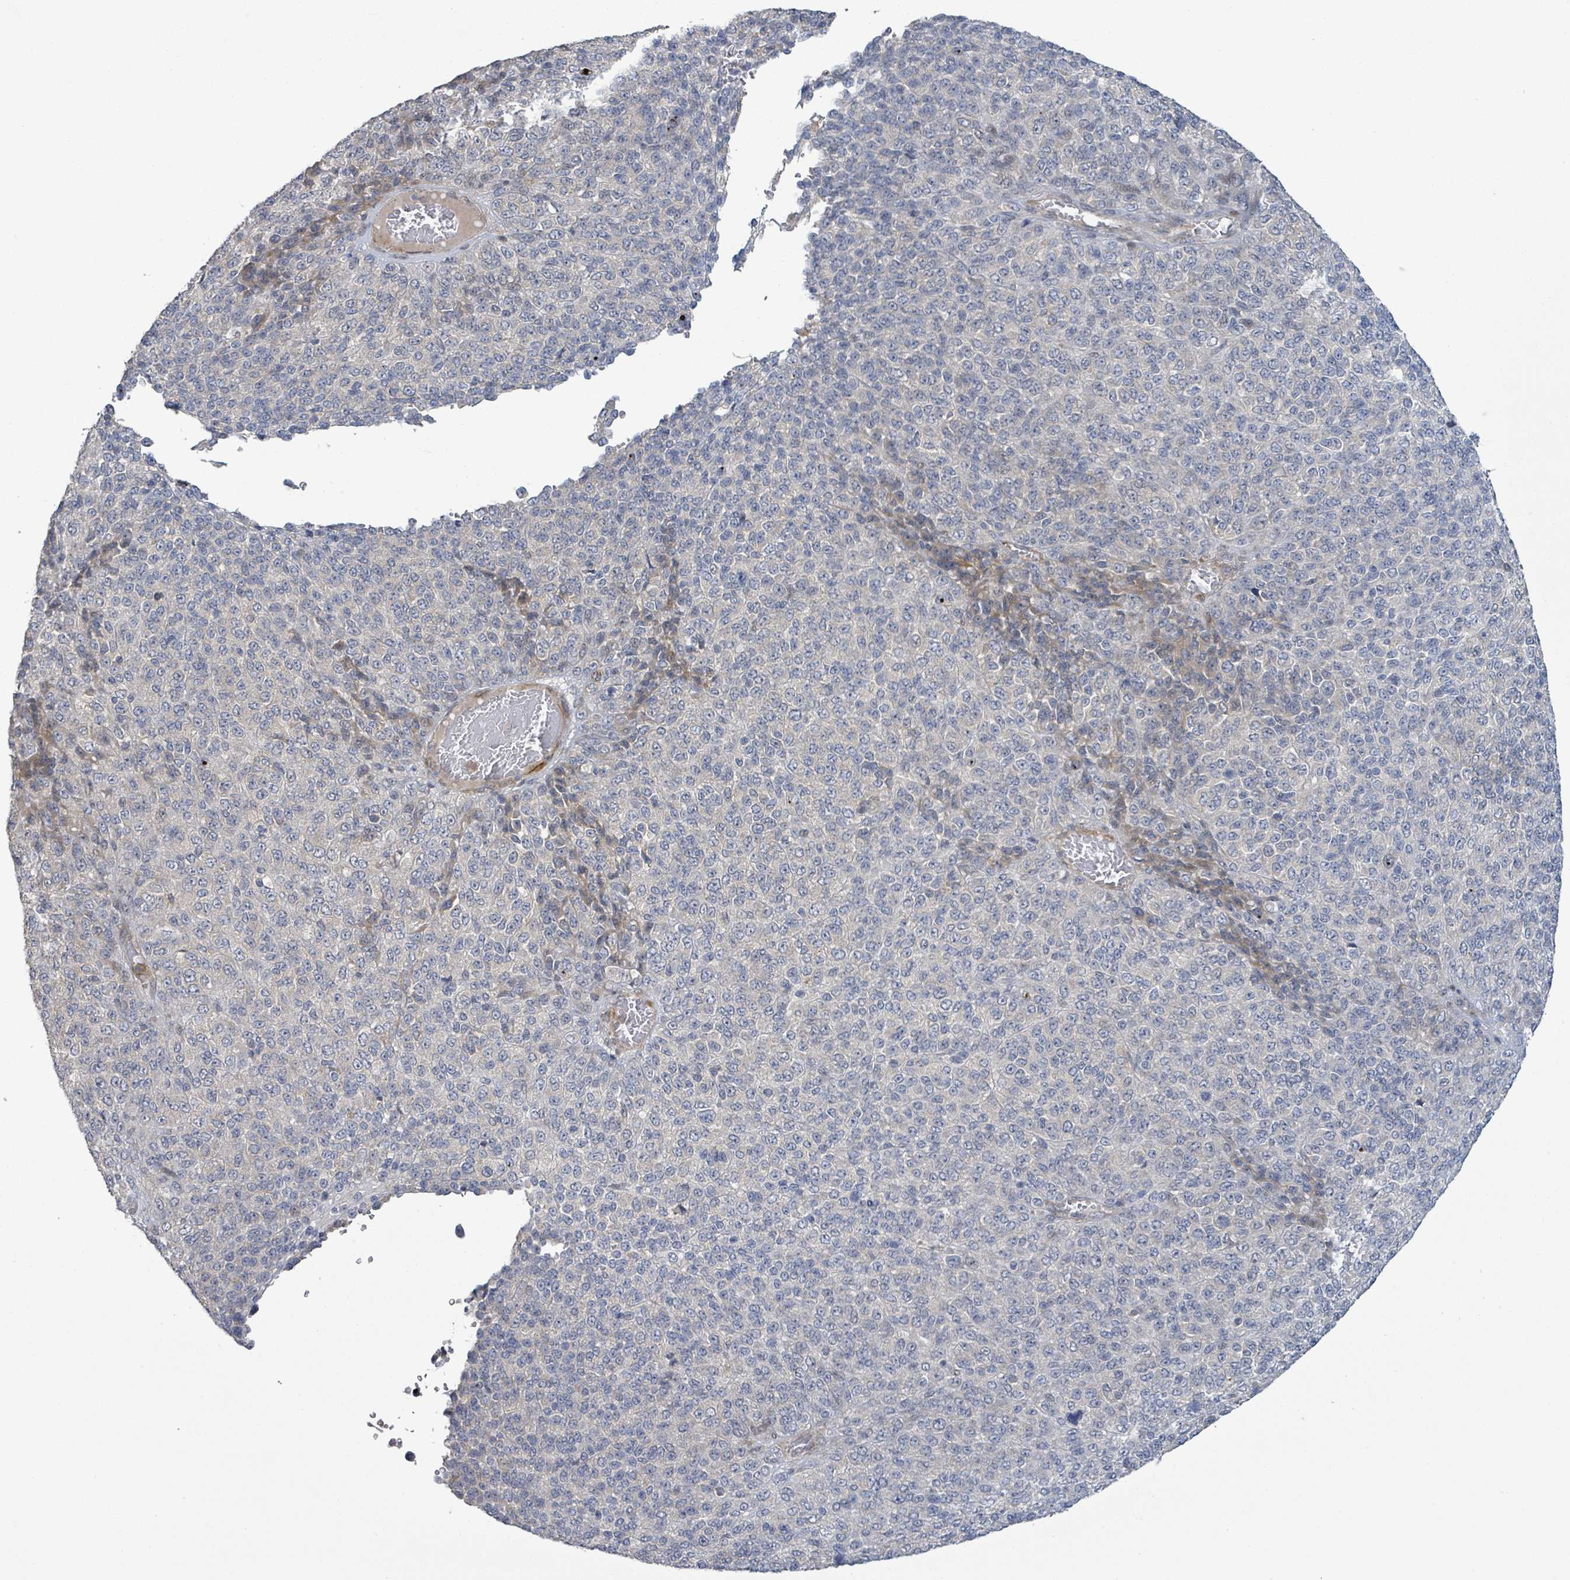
{"staining": {"intensity": "negative", "quantity": "none", "location": "none"}, "tissue": "melanoma", "cell_type": "Tumor cells", "image_type": "cancer", "snomed": [{"axis": "morphology", "description": "Malignant melanoma, Metastatic site"}, {"axis": "topography", "description": "Brain"}], "caption": "Immunohistochemical staining of malignant melanoma (metastatic site) shows no significant expression in tumor cells. (Brightfield microscopy of DAB immunohistochemistry at high magnification).", "gene": "SLIT3", "patient": {"sex": "female", "age": 56}}